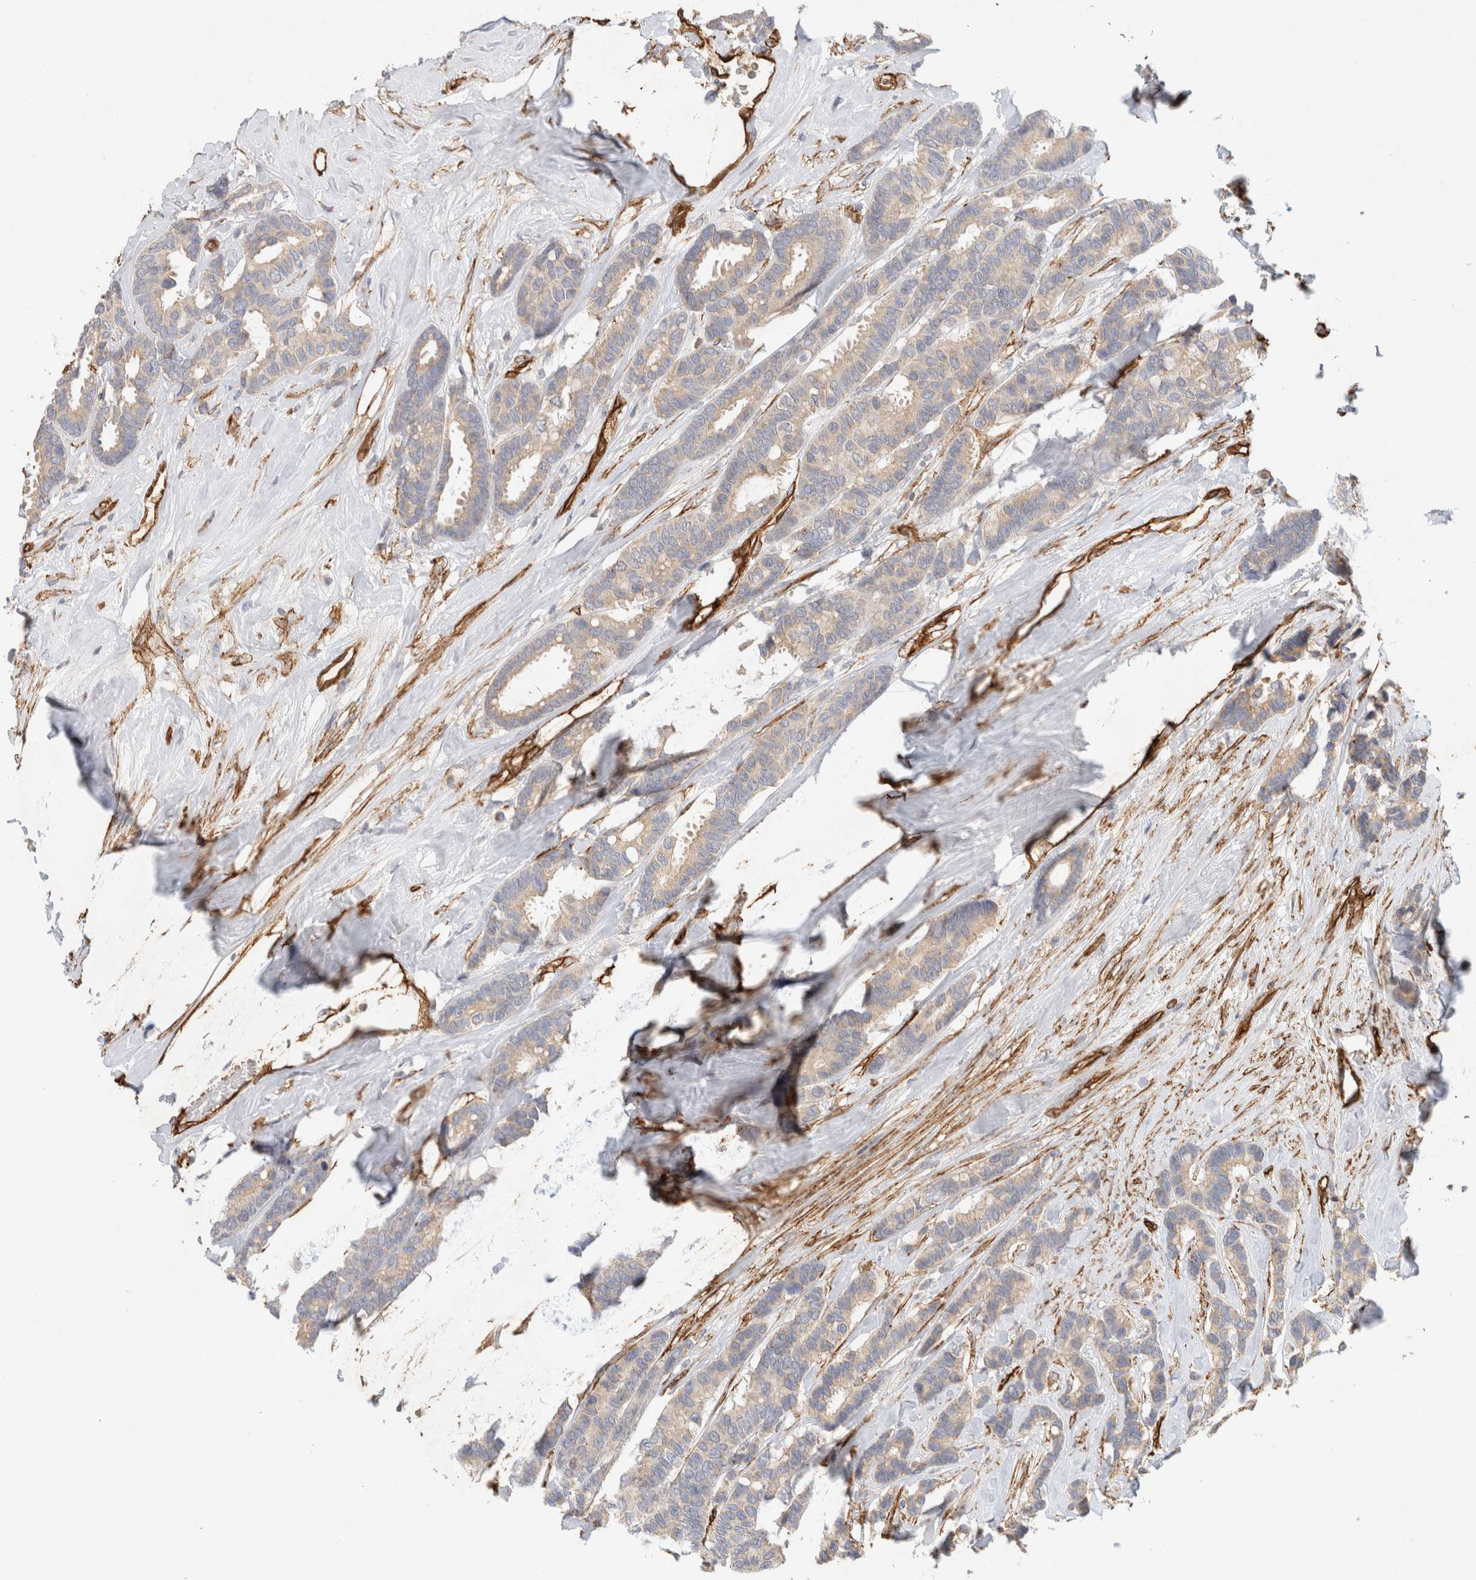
{"staining": {"intensity": "weak", "quantity": "<25%", "location": "cytoplasmic/membranous"}, "tissue": "breast cancer", "cell_type": "Tumor cells", "image_type": "cancer", "snomed": [{"axis": "morphology", "description": "Duct carcinoma"}, {"axis": "topography", "description": "Breast"}], "caption": "The image exhibits no significant positivity in tumor cells of breast intraductal carcinoma.", "gene": "JMJD4", "patient": {"sex": "female", "age": 87}}